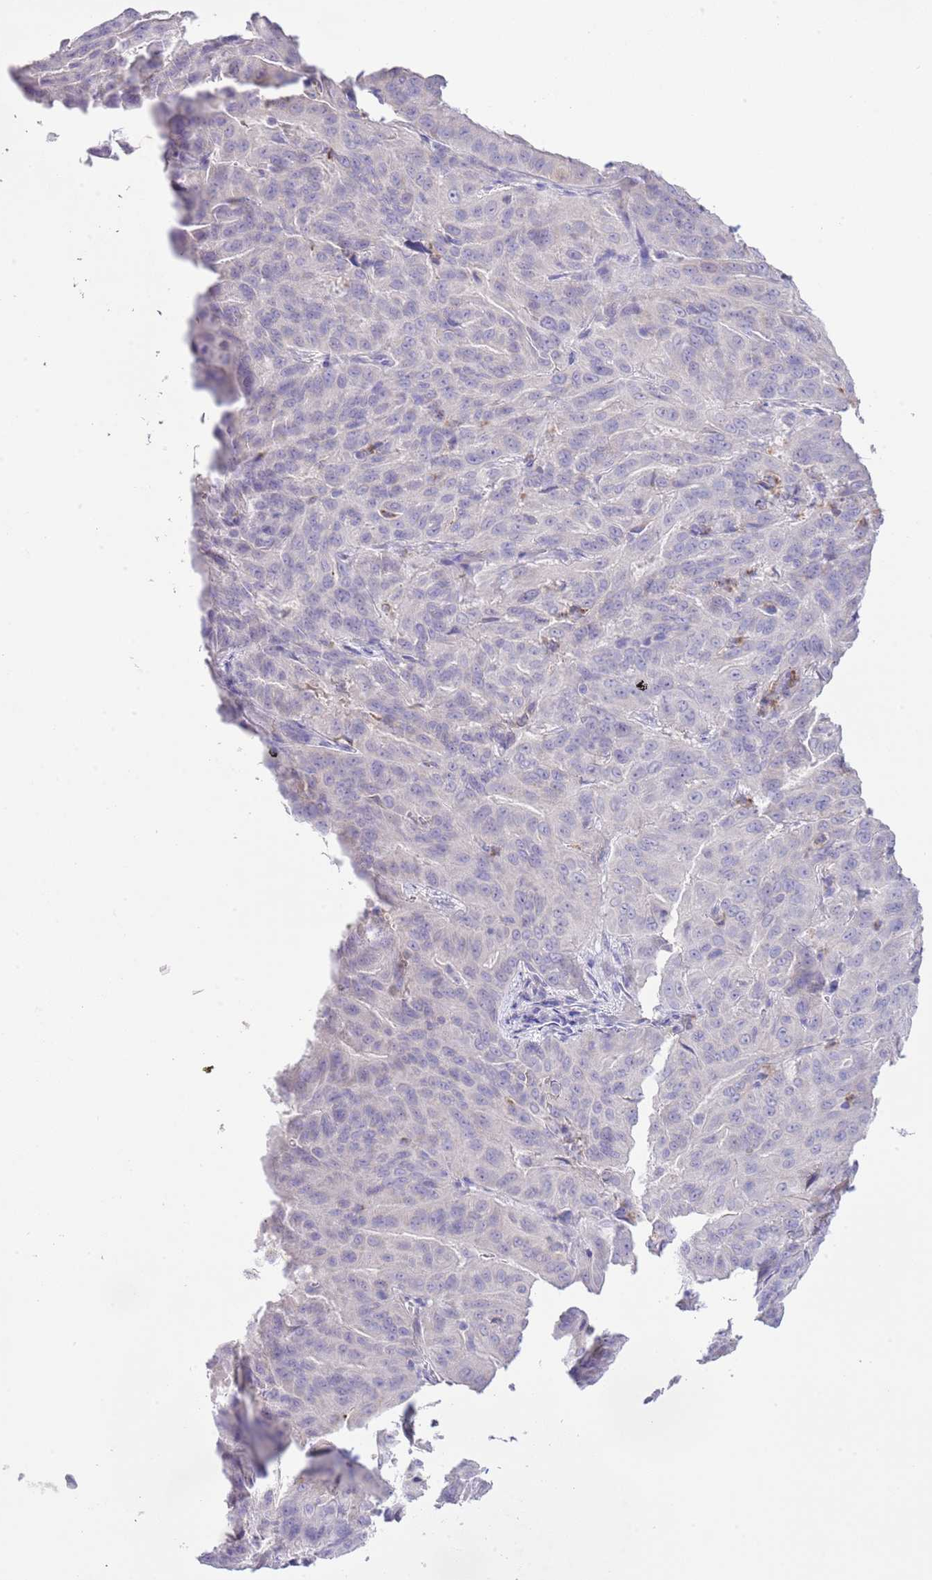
{"staining": {"intensity": "moderate", "quantity": "<25%", "location": "cytoplasmic/membranous"}, "tissue": "pancreatic cancer", "cell_type": "Tumor cells", "image_type": "cancer", "snomed": [{"axis": "morphology", "description": "Adenocarcinoma, NOS"}, {"axis": "topography", "description": "Pancreas"}], "caption": "Immunohistochemical staining of human pancreatic cancer demonstrates low levels of moderate cytoplasmic/membranous expression in approximately <25% of tumor cells. The protein is stained brown, and the nuclei are stained in blue (DAB (3,3'-diaminobenzidine) IHC with brightfield microscopy, high magnification).", "gene": "OR2Z1", "patient": {"sex": "male", "age": 63}}